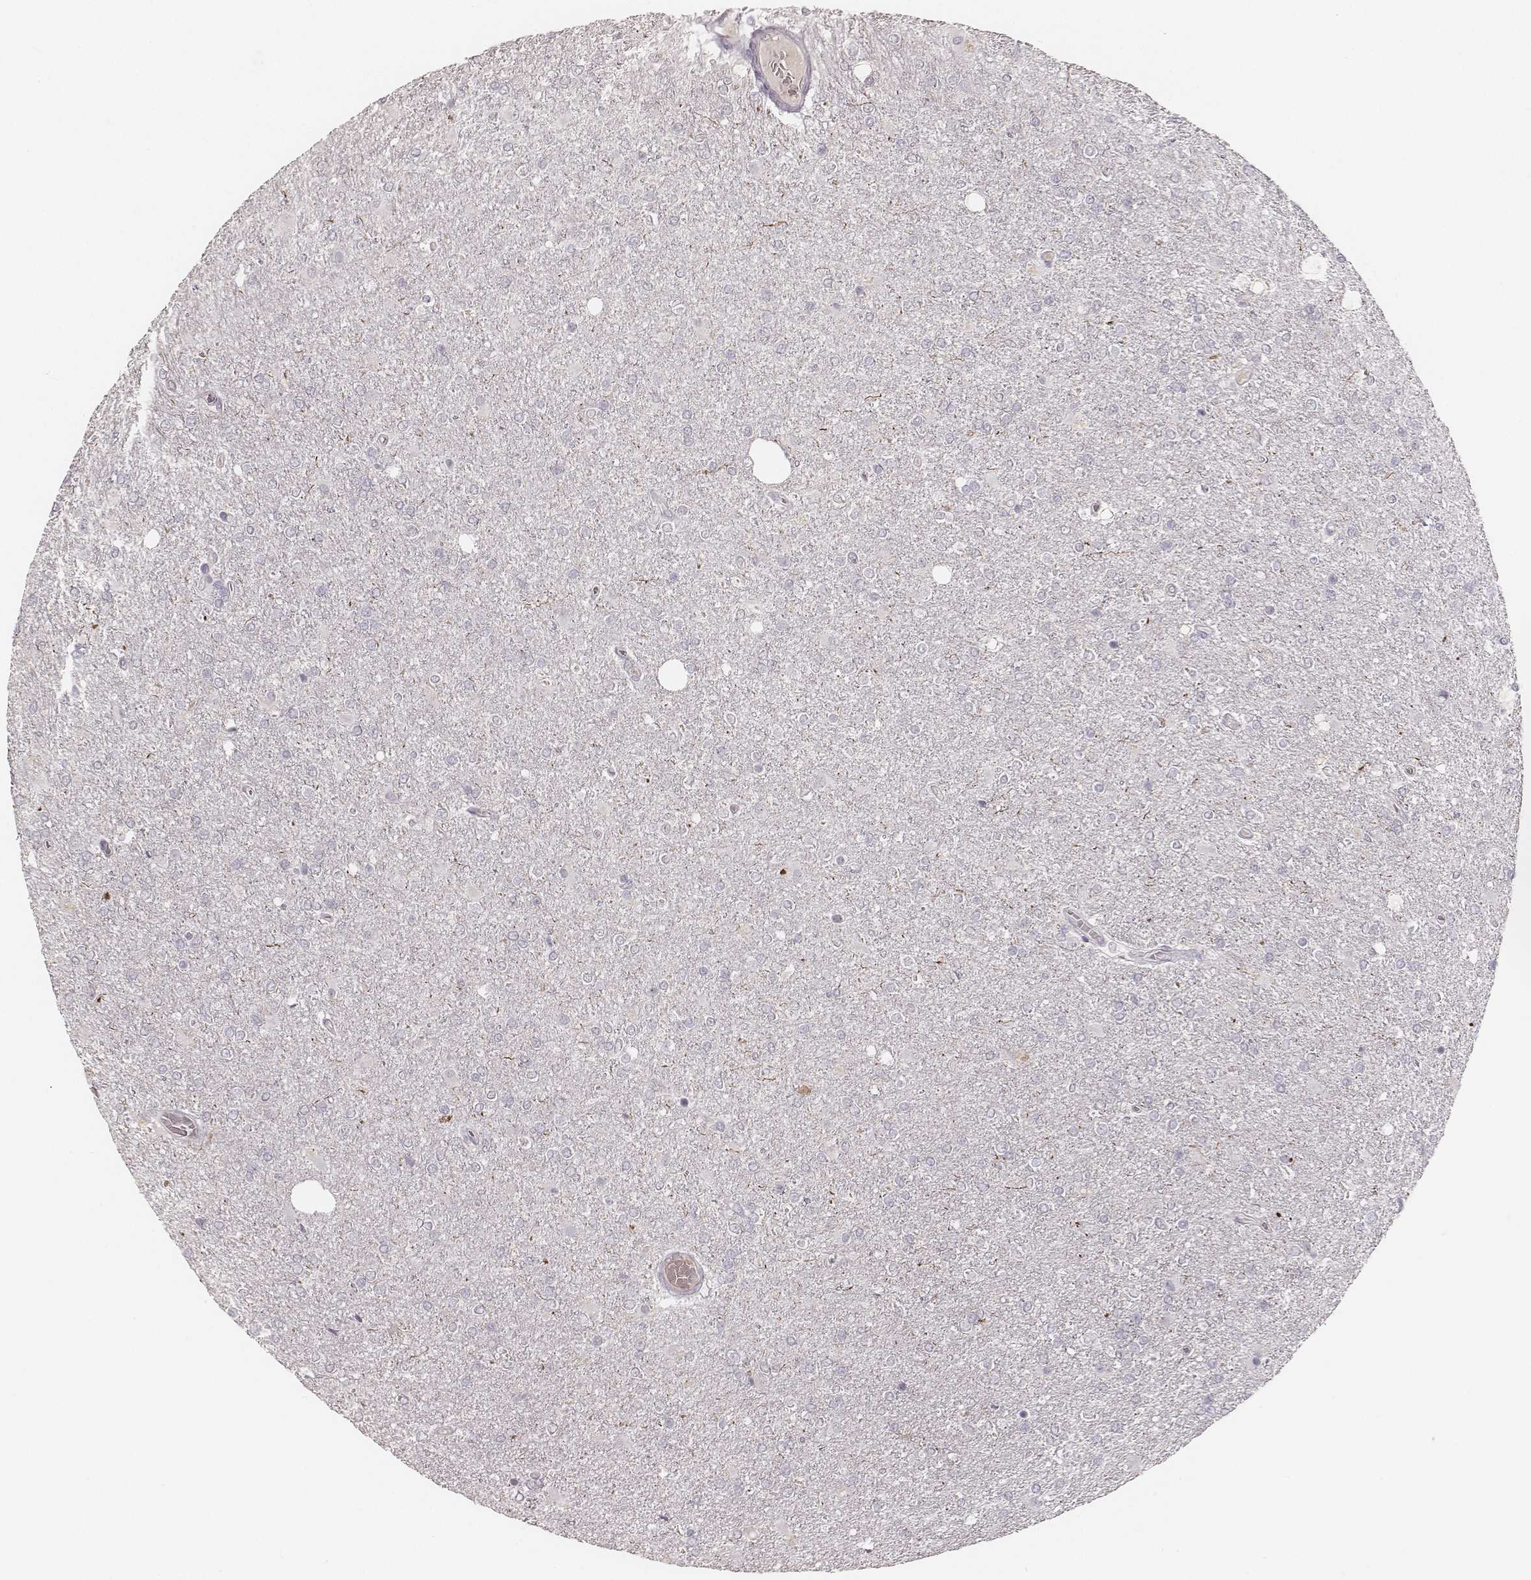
{"staining": {"intensity": "negative", "quantity": "none", "location": "none"}, "tissue": "glioma", "cell_type": "Tumor cells", "image_type": "cancer", "snomed": [{"axis": "morphology", "description": "Glioma, malignant, High grade"}, {"axis": "topography", "description": "Cerebral cortex"}], "caption": "The IHC image has no significant positivity in tumor cells of malignant glioma (high-grade) tissue.", "gene": "MADCAM1", "patient": {"sex": "male", "age": 70}}